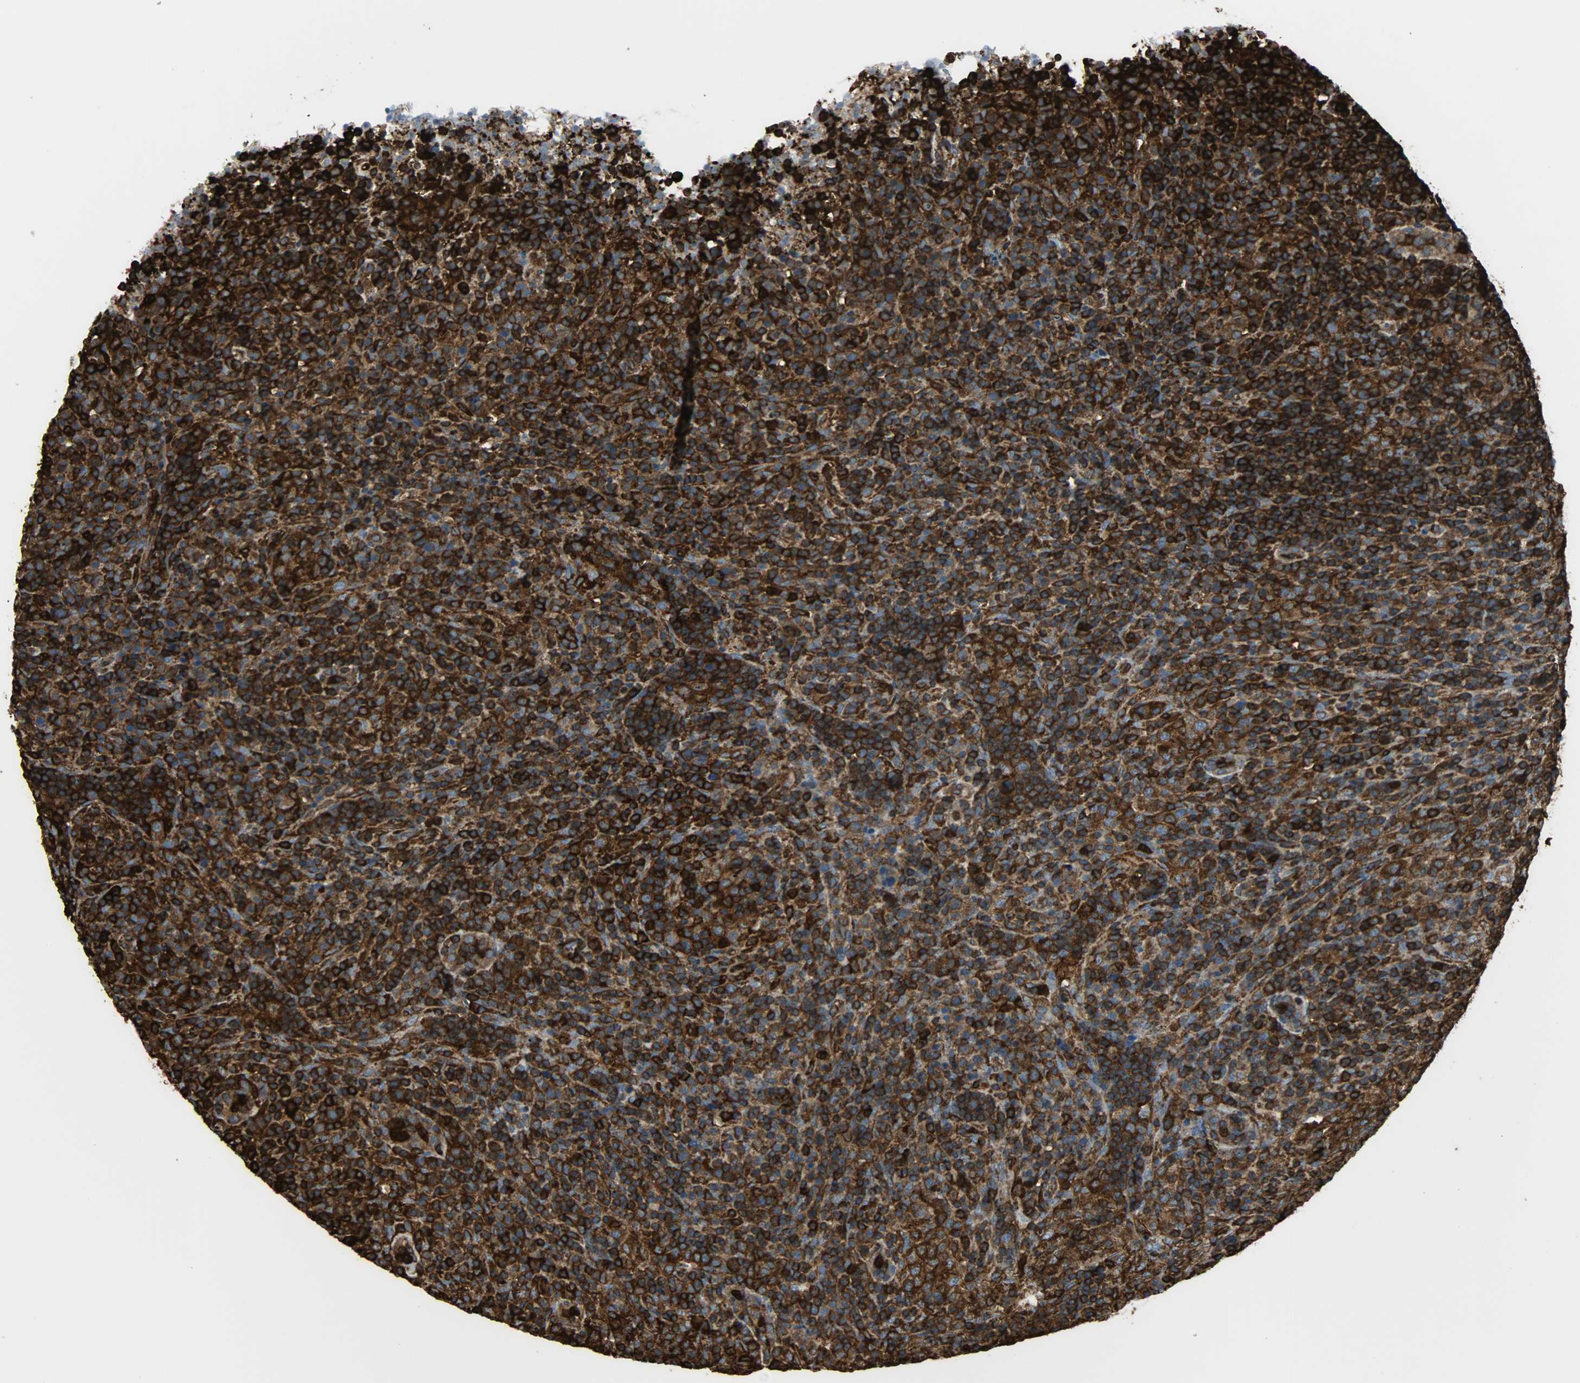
{"staining": {"intensity": "strong", "quantity": ">75%", "location": "cytoplasmic/membranous"}, "tissue": "lymphoma", "cell_type": "Tumor cells", "image_type": "cancer", "snomed": [{"axis": "morphology", "description": "Malignant lymphoma, non-Hodgkin's type, High grade"}, {"axis": "topography", "description": "Lymph node"}], "caption": "Lymphoma stained with IHC shows strong cytoplasmic/membranous expression in about >75% of tumor cells. The staining is performed using DAB brown chromogen to label protein expression. The nuclei are counter-stained blue using hematoxylin.", "gene": "VASP", "patient": {"sex": "female", "age": 76}}